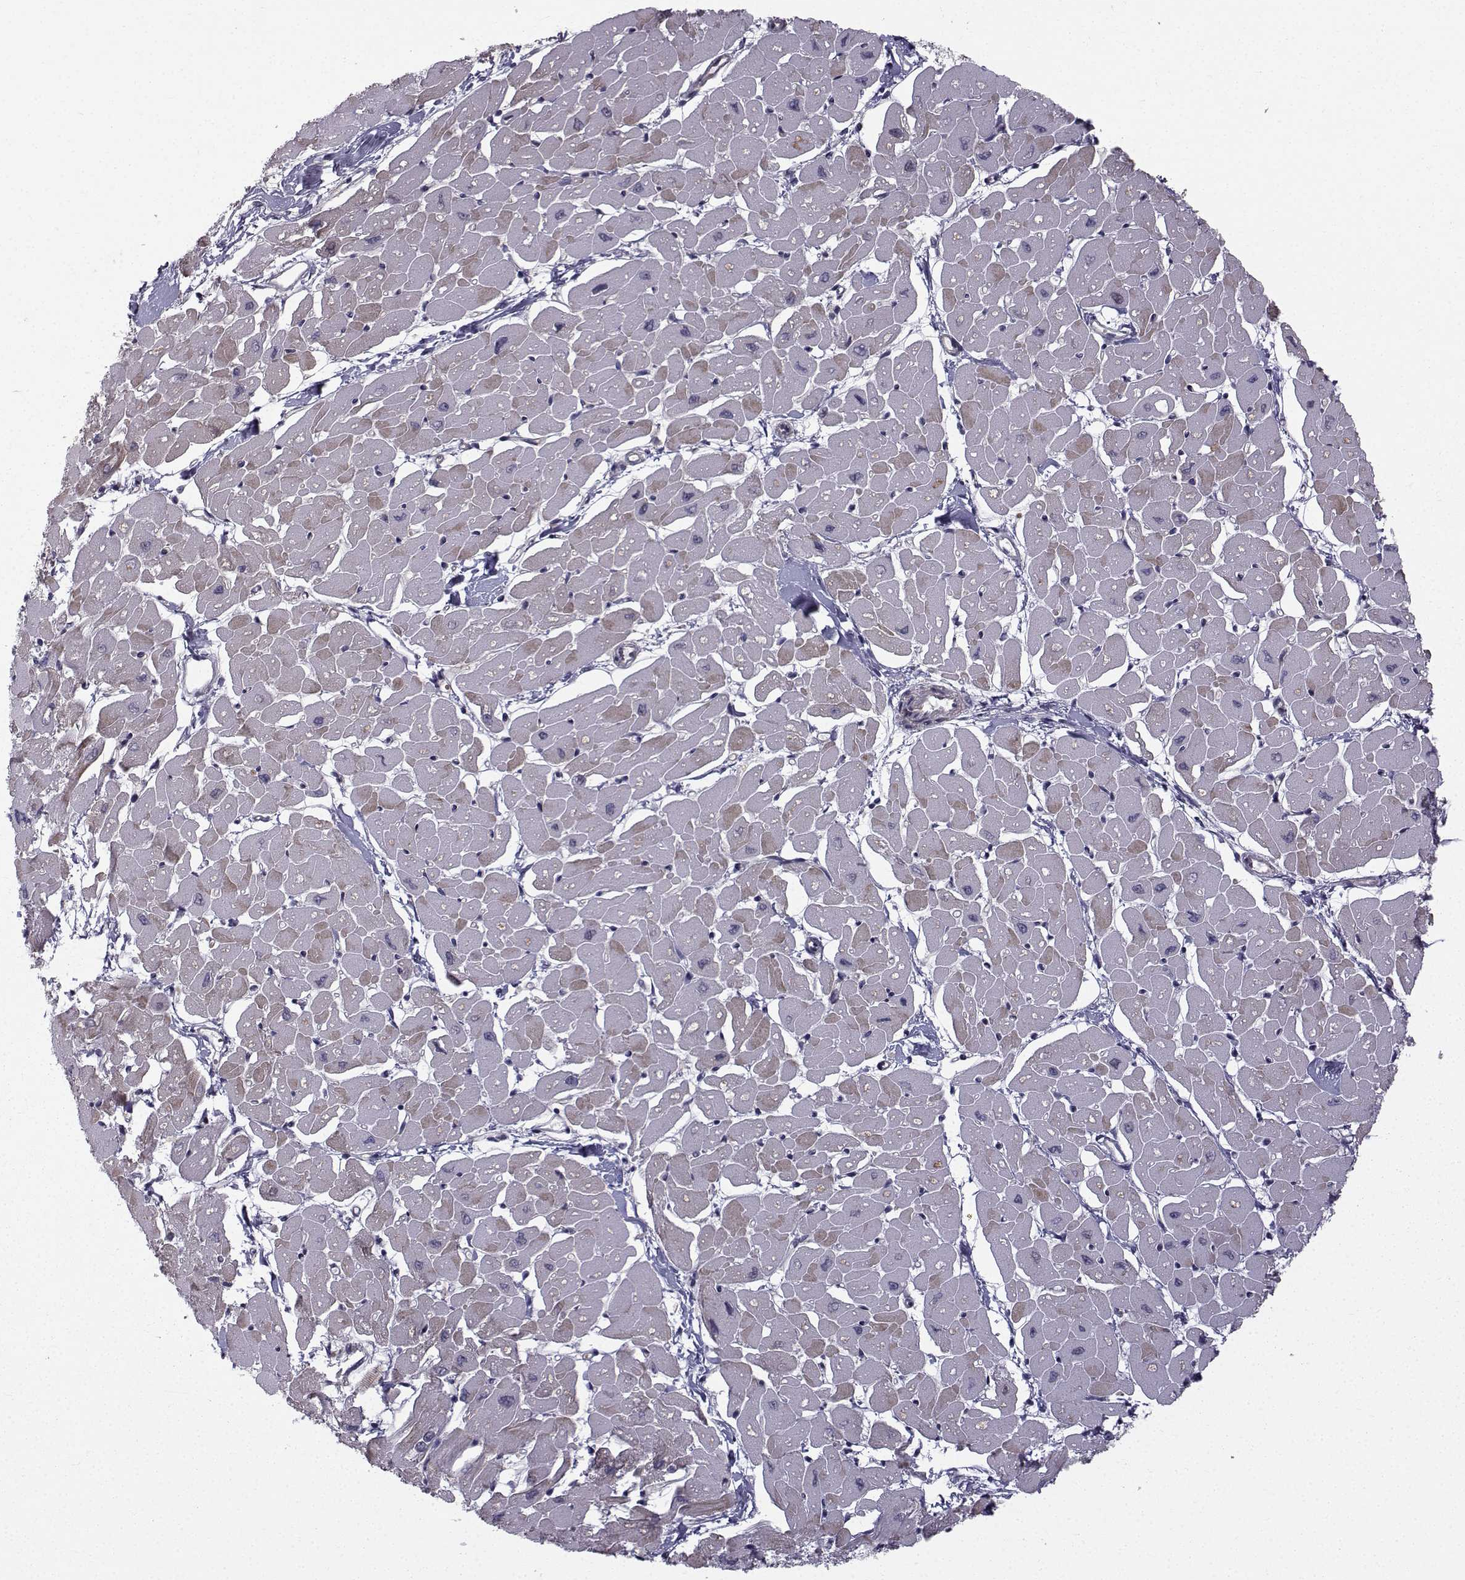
{"staining": {"intensity": "weak", "quantity": "<25%", "location": "cytoplasmic/membranous"}, "tissue": "heart muscle", "cell_type": "Cardiomyocytes", "image_type": "normal", "snomed": [{"axis": "morphology", "description": "Normal tissue, NOS"}, {"axis": "topography", "description": "Heart"}], "caption": "A high-resolution histopathology image shows IHC staining of unremarkable heart muscle, which shows no significant positivity in cardiomyocytes.", "gene": "APC", "patient": {"sex": "male", "age": 57}}